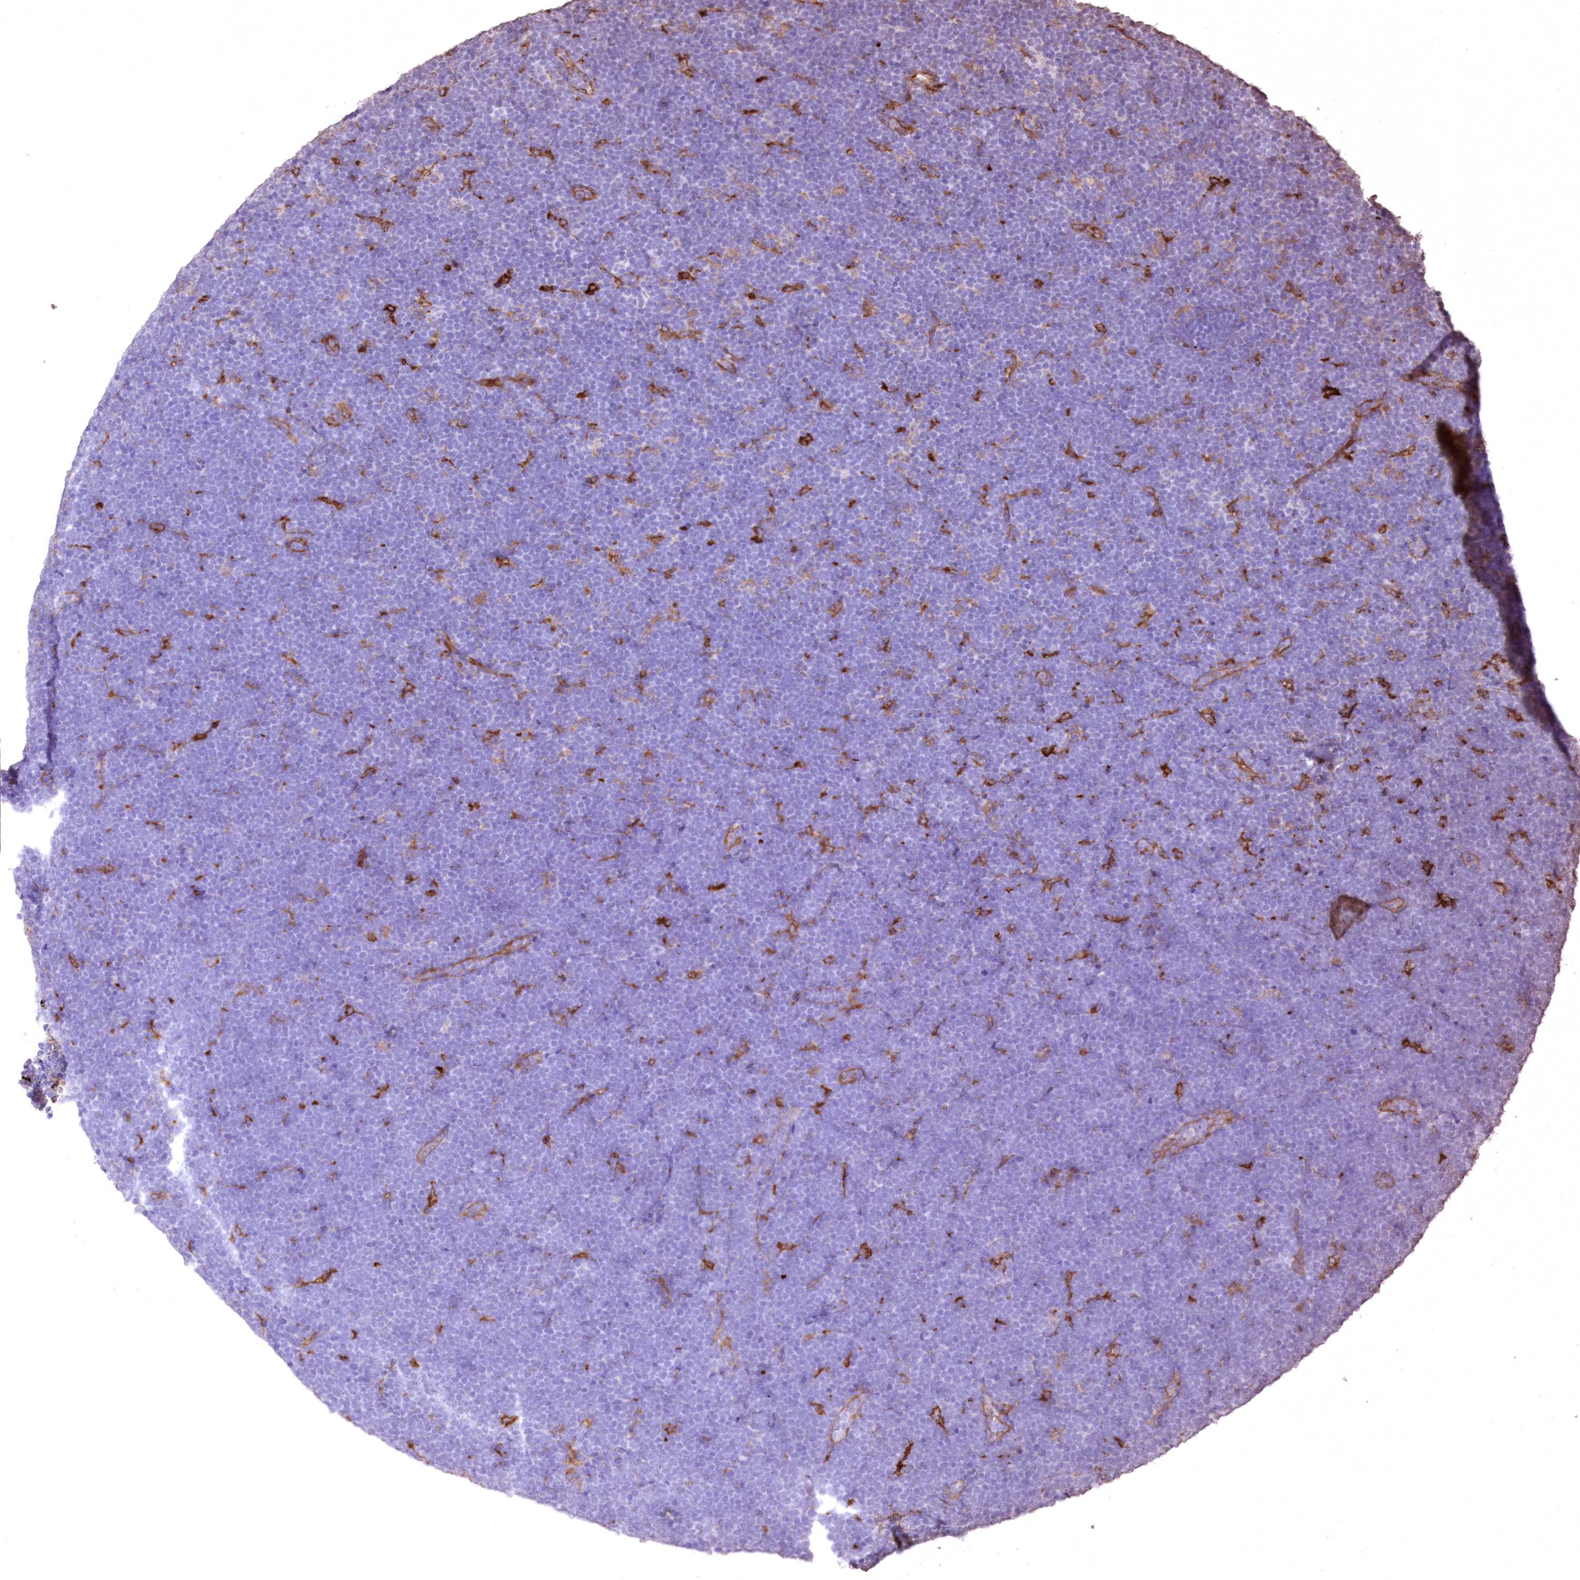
{"staining": {"intensity": "negative", "quantity": "none", "location": "none"}, "tissue": "lymphoma", "cell_type": "Tumor cells", "image_type": "cancer", "snomed": [{"axis": "morphology", "description": "Malignant lymphoma, non-Hodgkin's type, High grade"}, {"axis": "topography", "description": "Lymph node"}], "caption": "Immunohistochemical staining of human high-grade malignant lymphoma, non-Hodgkin's type exhibits no significant positivity in tumor cells. (DAB (3,3'-diaminobenzidine) IHC with hematoxylin counter stain).", "gene": "FCHO2", "patient": {"sex": "male", "age": 13}}